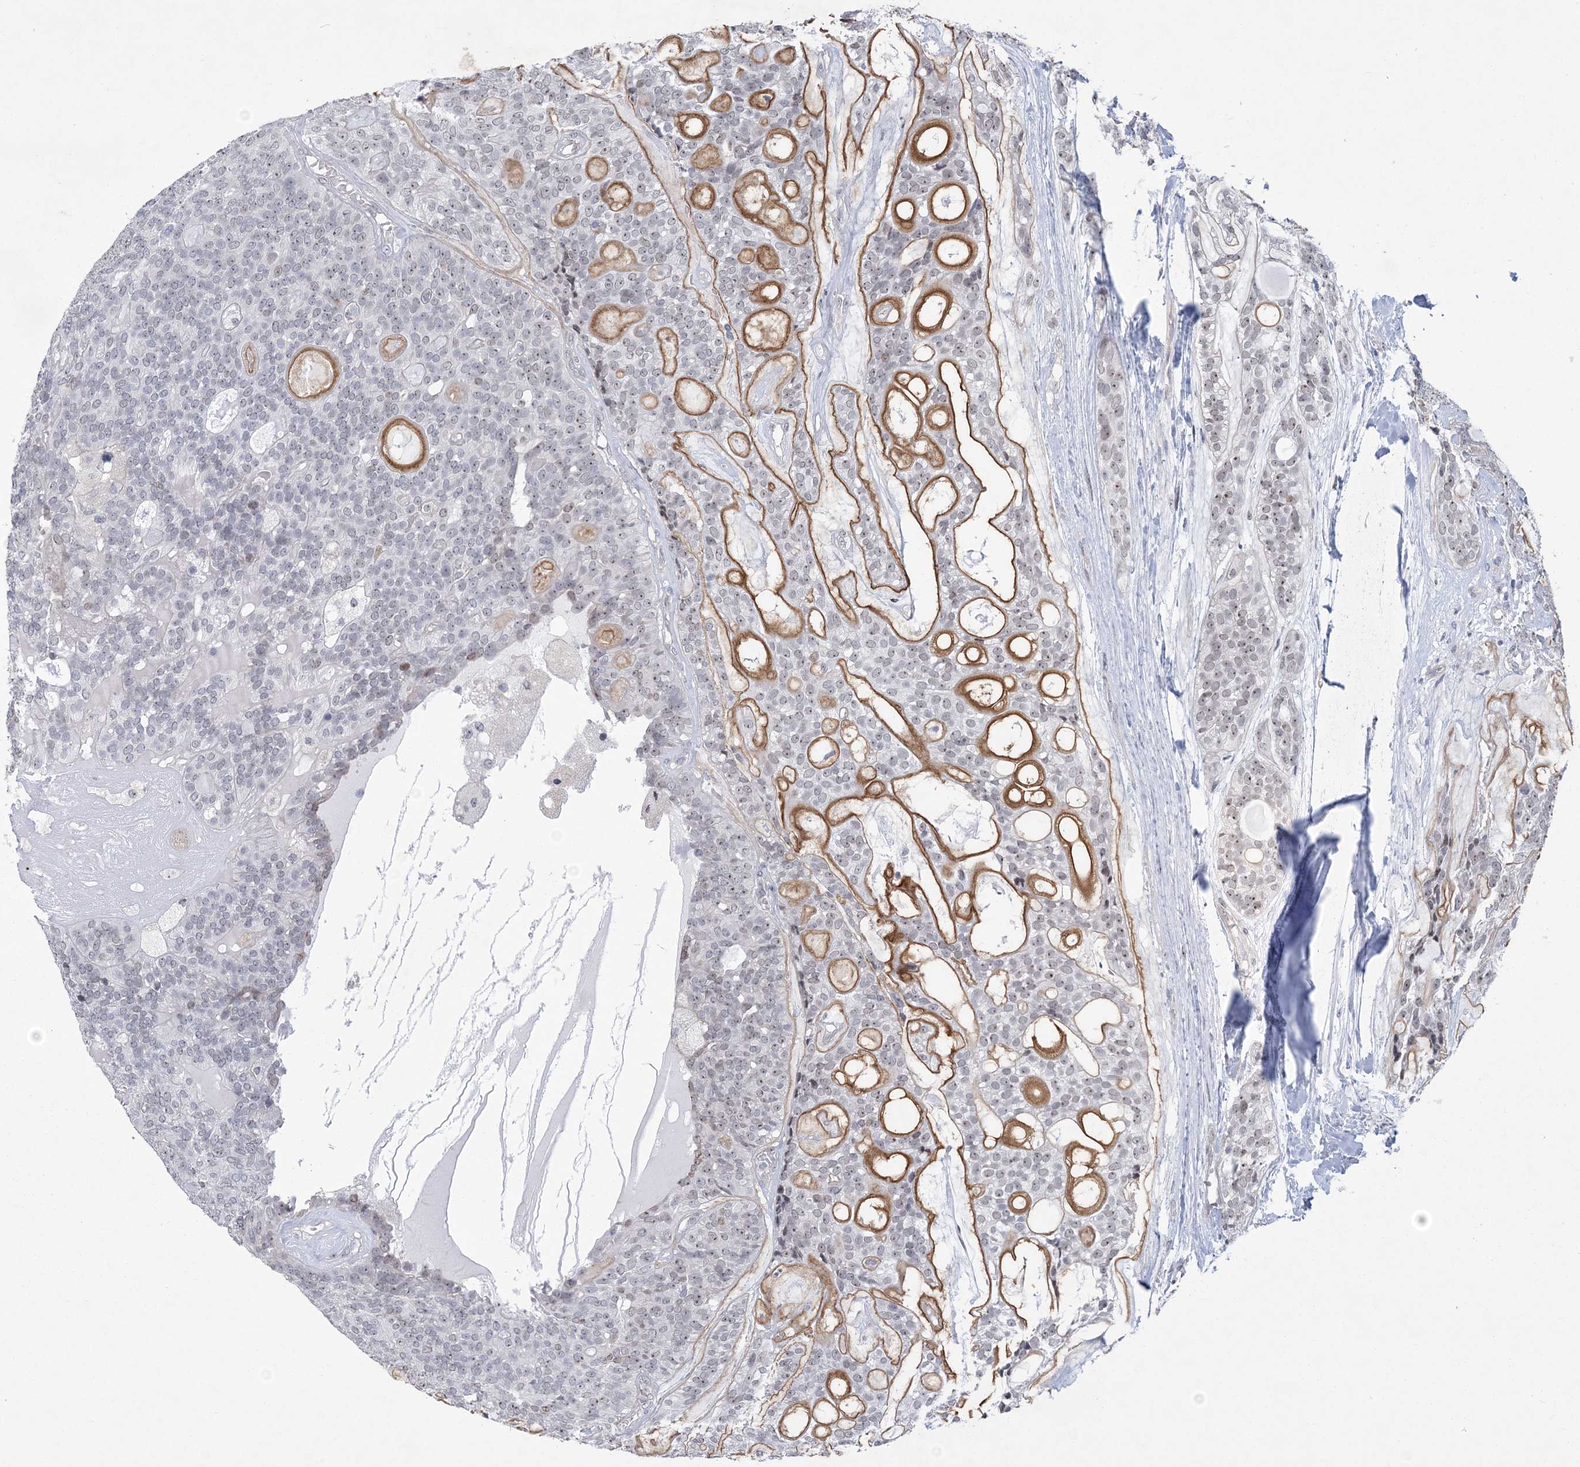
{"staining": {"intensity": "moderate", "quantity": "<25%", "location": "cytoplasmic/membranous"}, "tissue": "head and neck cancer", "cell_type": "Tumor cells", "image_type": "cancer", "snomed": [{"axis": "morphology", "description": "Adenocarcinoma, NOS"}, {"axis": "topography", "description": "Head-Neck"}], "caption": "Immunohistochemistry (IHC) (DAB) staining of human adenocarcinoma (head and neck) exhibits moderate cytoplasmic/membranous protein expression in approximately <25% of tumor cells.", "gene": "HOMEZ", "patient": {"sex": "male", "age": 66}}